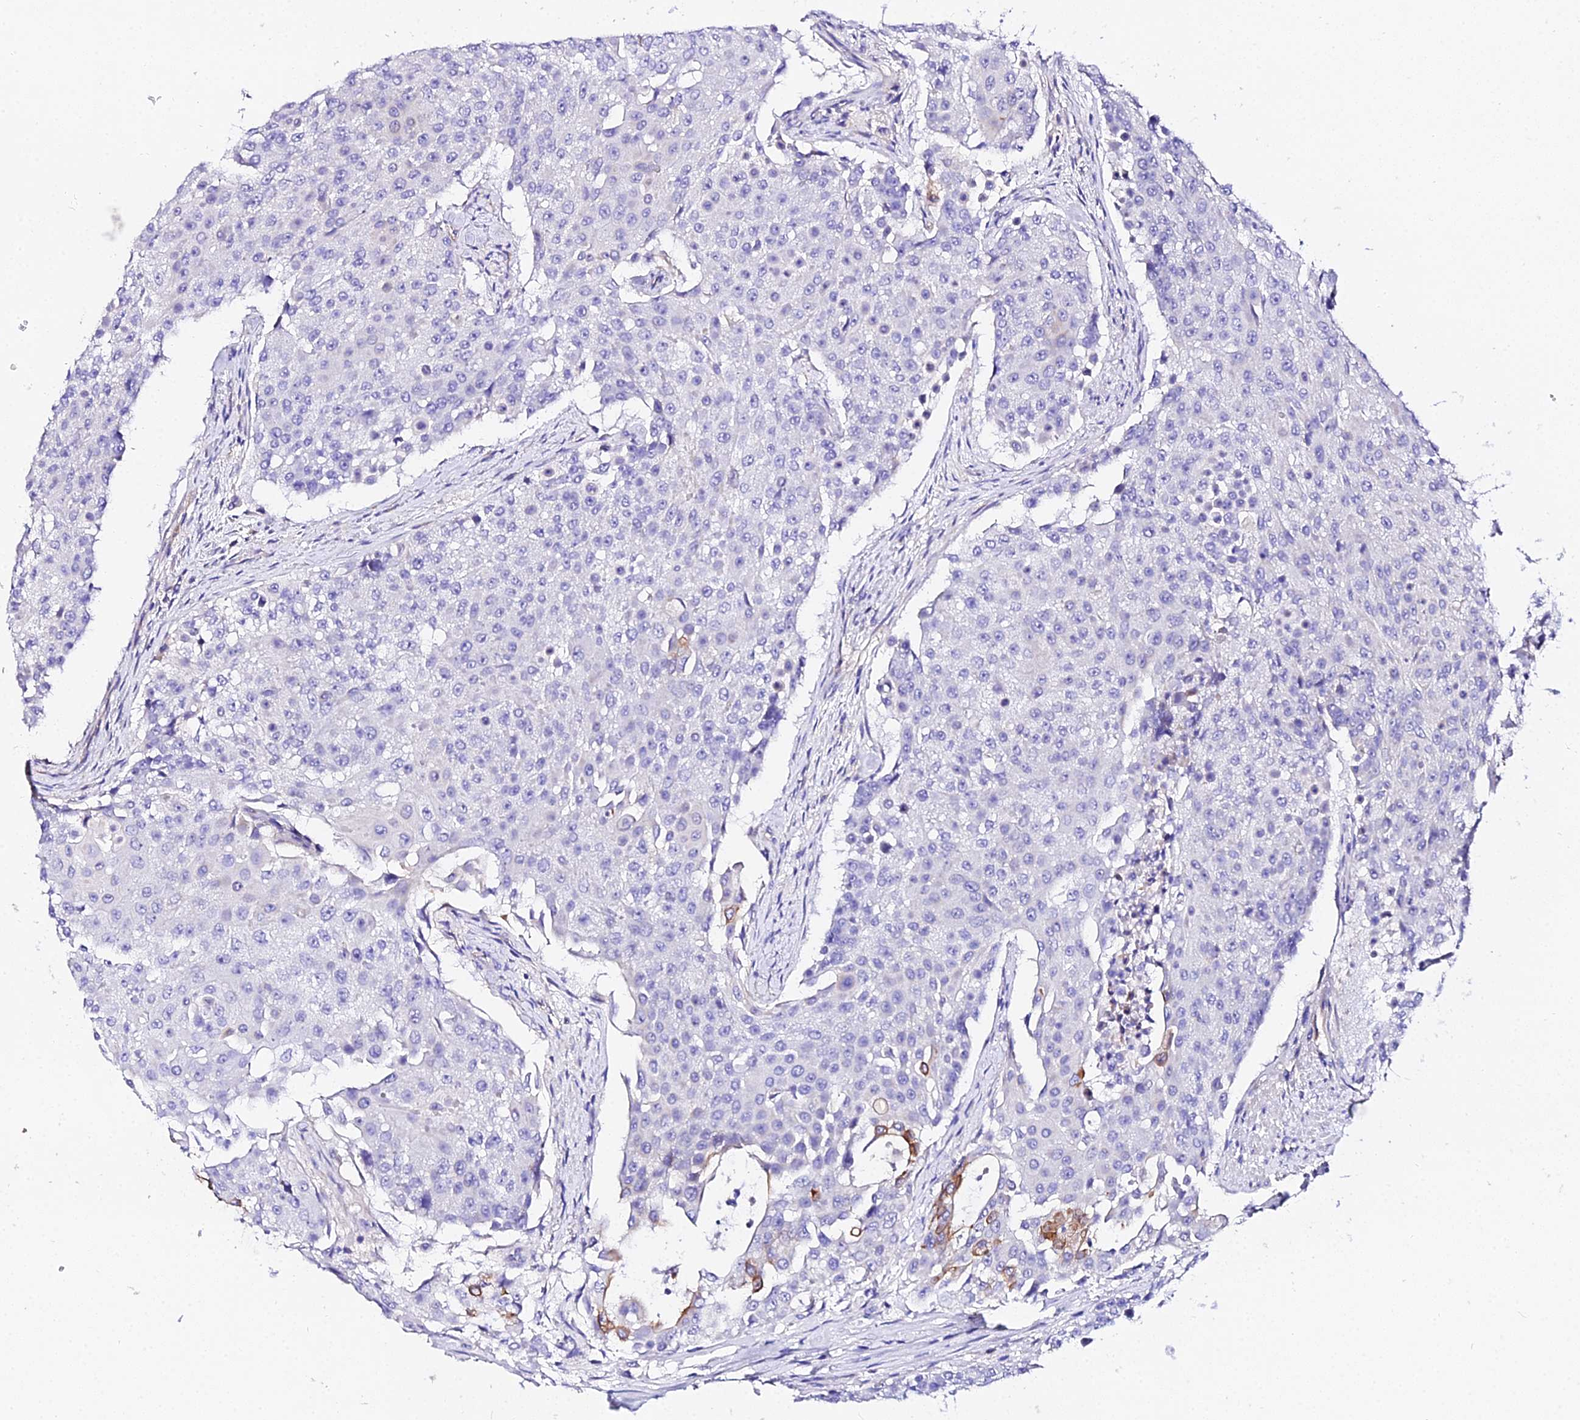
{"staining": {"intensity": "negative", "quantity": "none", "location": "none"}, "tissue": "urothelial cancer", "cell_type": "Tumor cells", "image_type": "cancer", "snomed": [{"axis": "morphology", "description": "Urothelial carcinoma, High grade"}, {"axis": "topography", "description": "Urinary bladder"}], "caption": "Protein analysis of urothelial carcinoma (high-grade) demonstrates no significant expression in tumor cells.", "gene": "DAW1", "patient": {"sex": "female", "age": 63}}